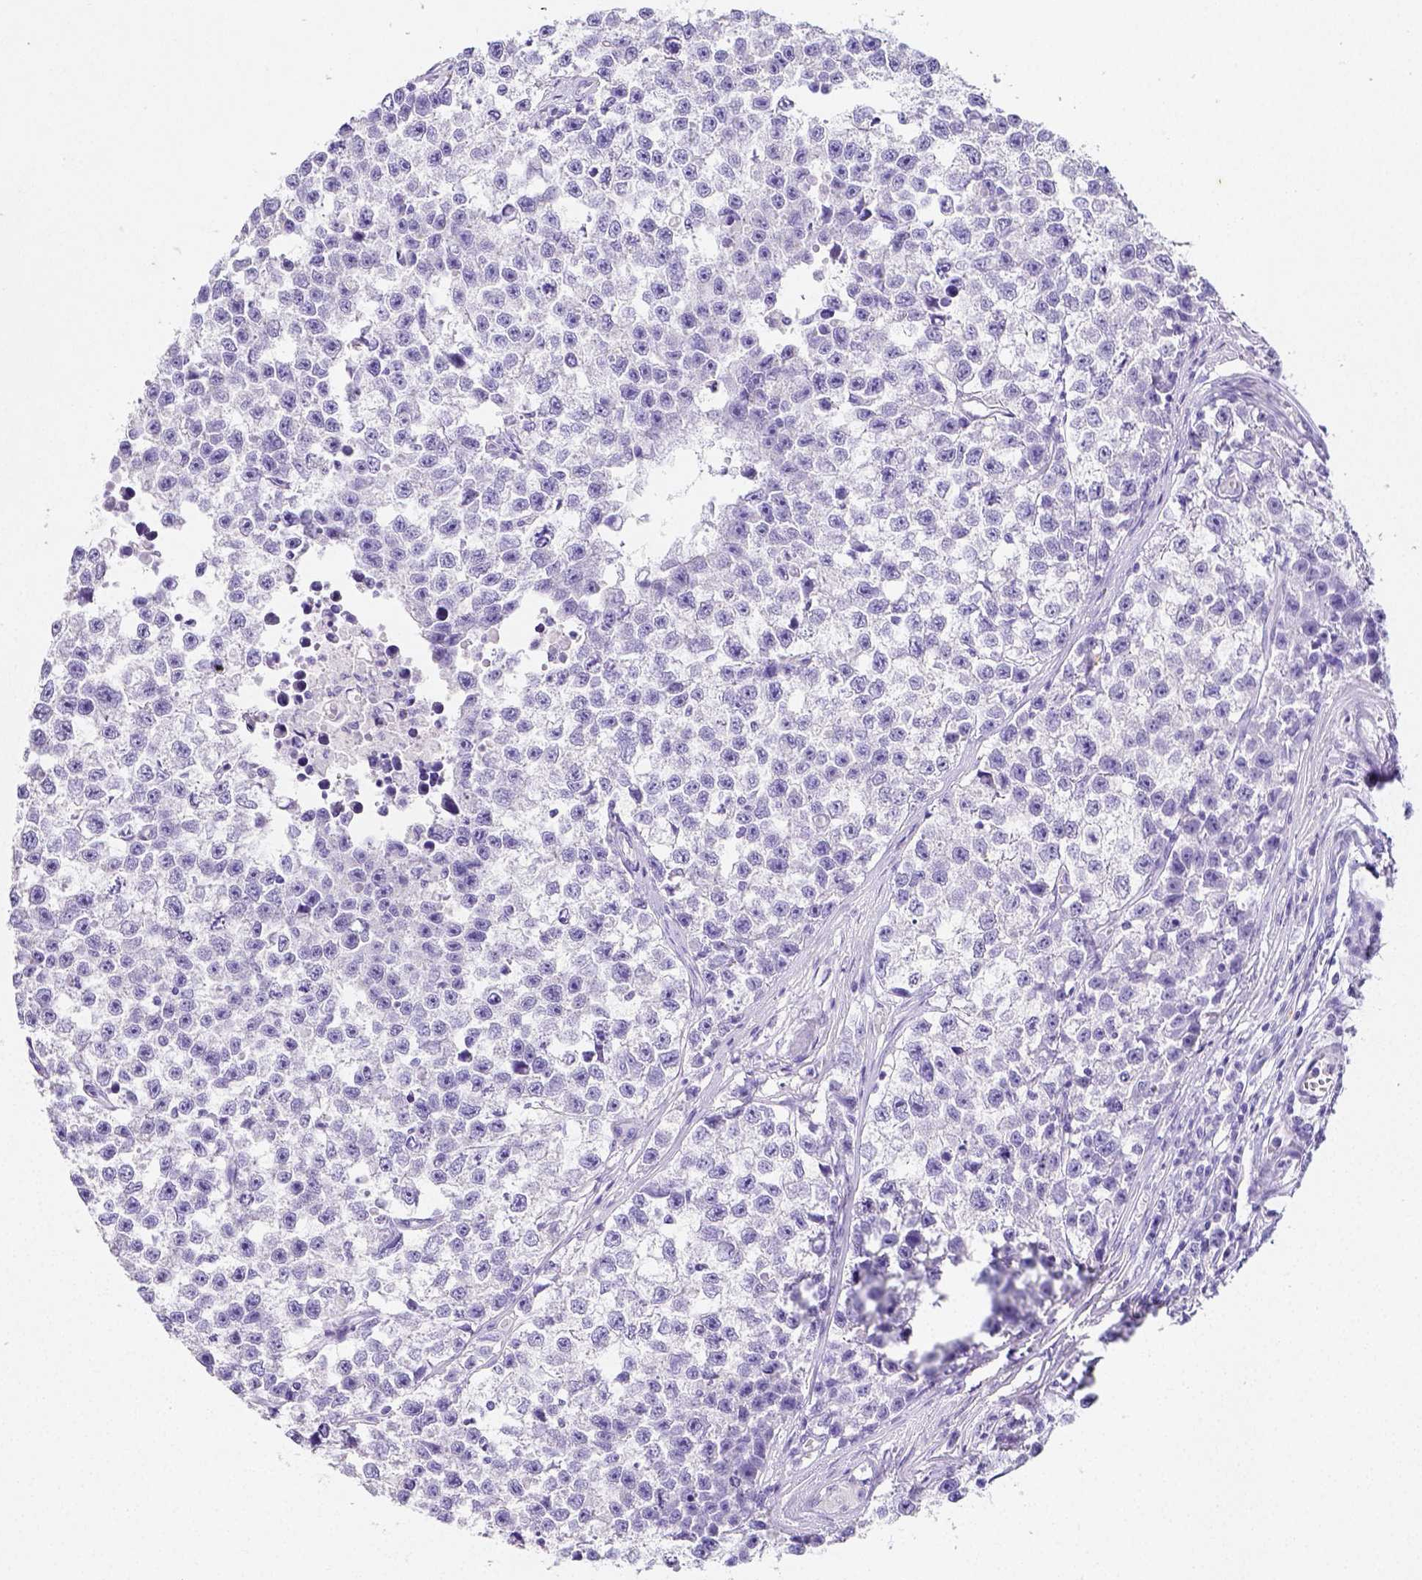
{"staining": {"intensity": "negative", "quantity": "none", "location": "none"}, "tissue": "testis cancer", "cell_type": "Tumor cells", "image_type": "cancer", "snomed": [{"axis": "morphology", "description": "Seminoma, NOS"}, {"axis": "topography", "description": "Testis"}], "caption": "A histopathology image of testis cancer (seminoma) stained for a protein exhibits no brown staining in tumor cells.", "gene": "ARHGAP36", "patient": {"sex": "male", "age": 26}}